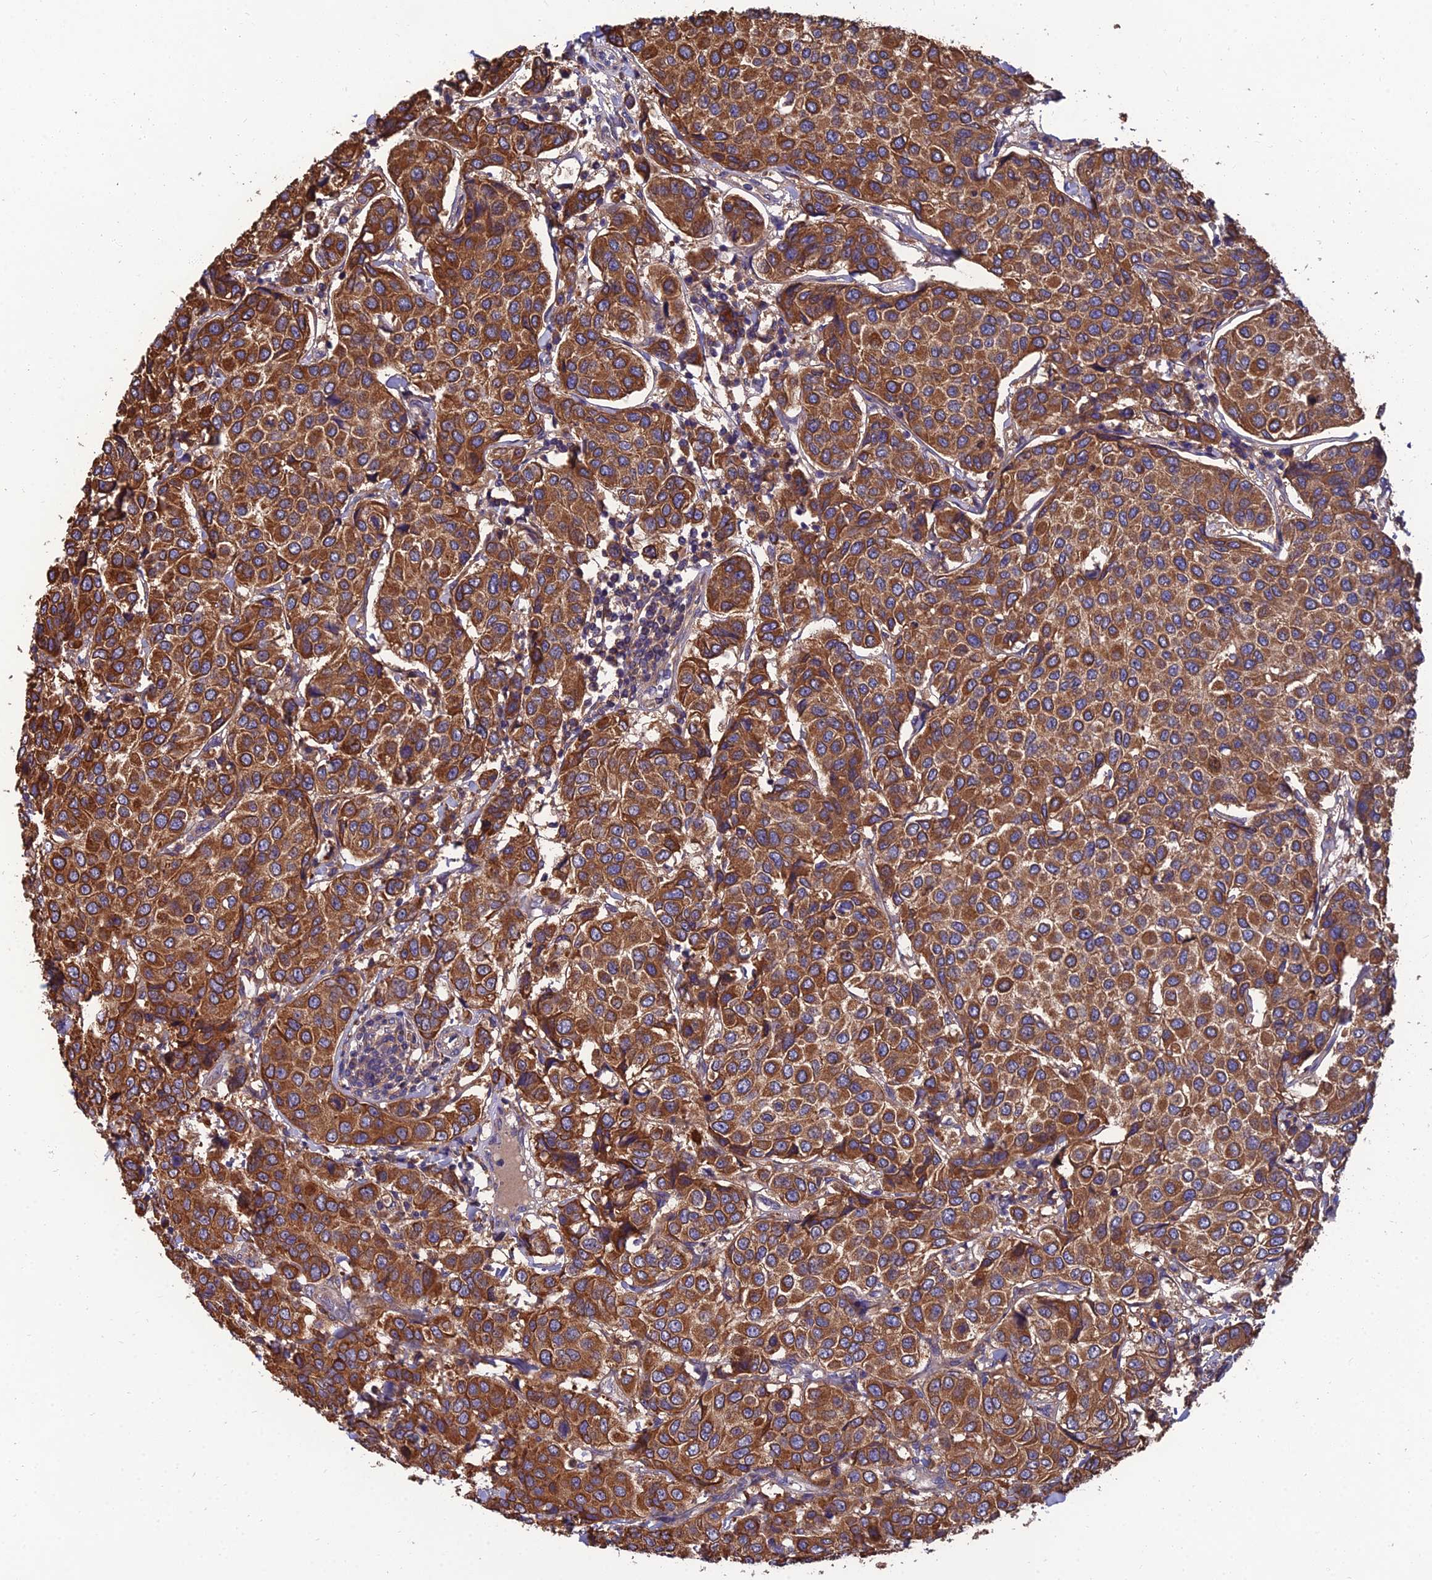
{"staining": {"intensity": "strong", "quantity": ">75%", "location": "cytoplasmic/membranous"}, "tissue": "breast cancer", "cell_type": "Tumor cells", "image_type": "cancer", "snomed": [{"axis": "morphology", "description": "Duct carcinoma"}, {"axis": "topography", "description": "Breast"}], "caption": "Immunohistochemical staining of breast cancer (infiltrating ductal carcinoma) exhibits high levels of strong cytoplasmic/membranous expression in approximately >75% of tumor cells.", "gene": "UMAD1", "patient": {"sex": "female", "age": 55}}